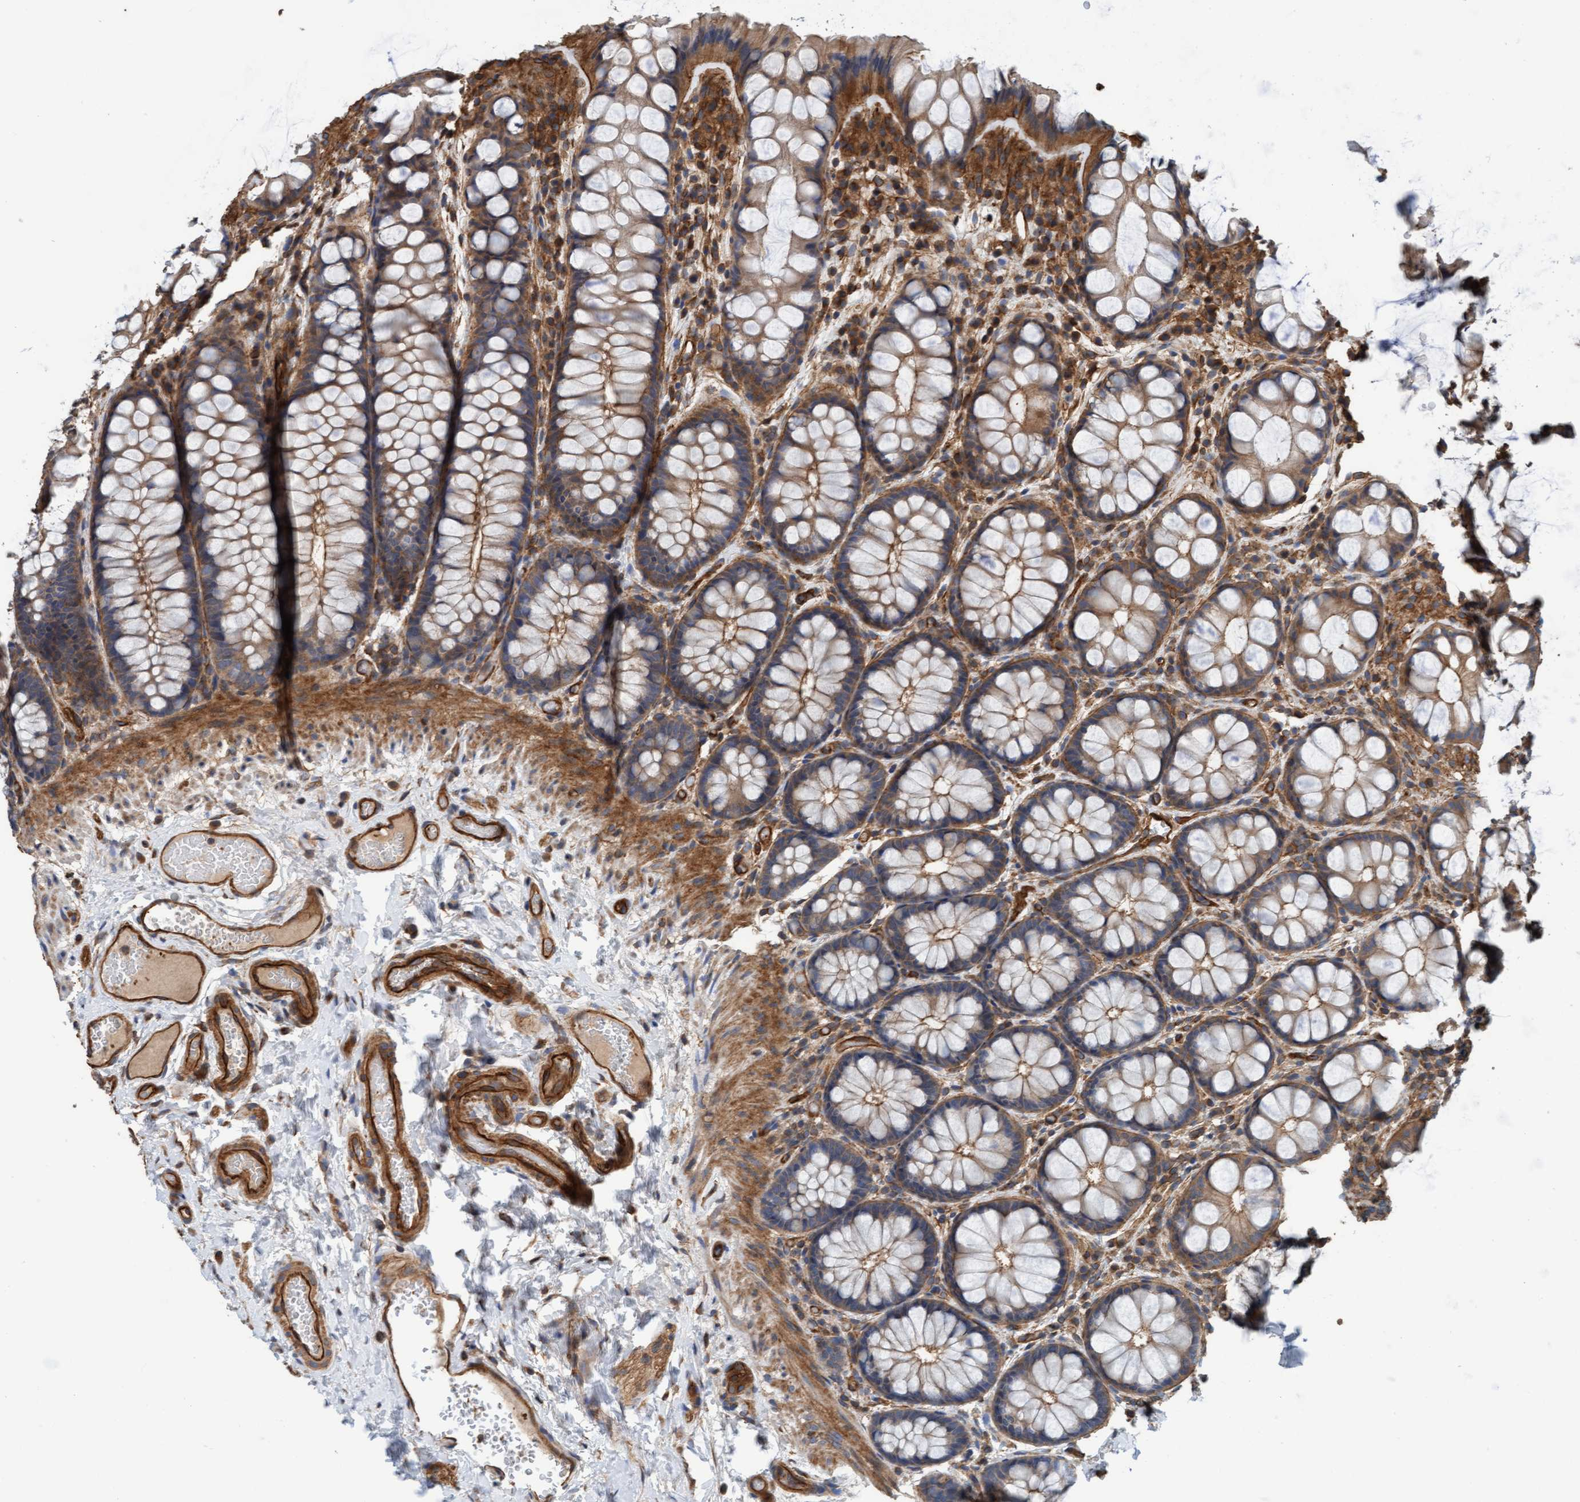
{"staining": {"intensity": "strong", "quantity": ">75%", "location": "cytoplasmic/membranous,nuclear"}, "tissue": "colon", "cell_type": "Endothelial cells", "image_type": "normal", "snomed": [{"axis": "morphology", "description": "Normal tissue, NOS"}, {"axis": "topography", "description": "Colon"}], "caption": "Protein analysis of unremarkable colon demonstrates strong cytoplasmic/membranous,nuclear staining in about >75% of endothelial cells.", "gene": "STXBP4", "patient": {"sex": "male", "age": 47}}